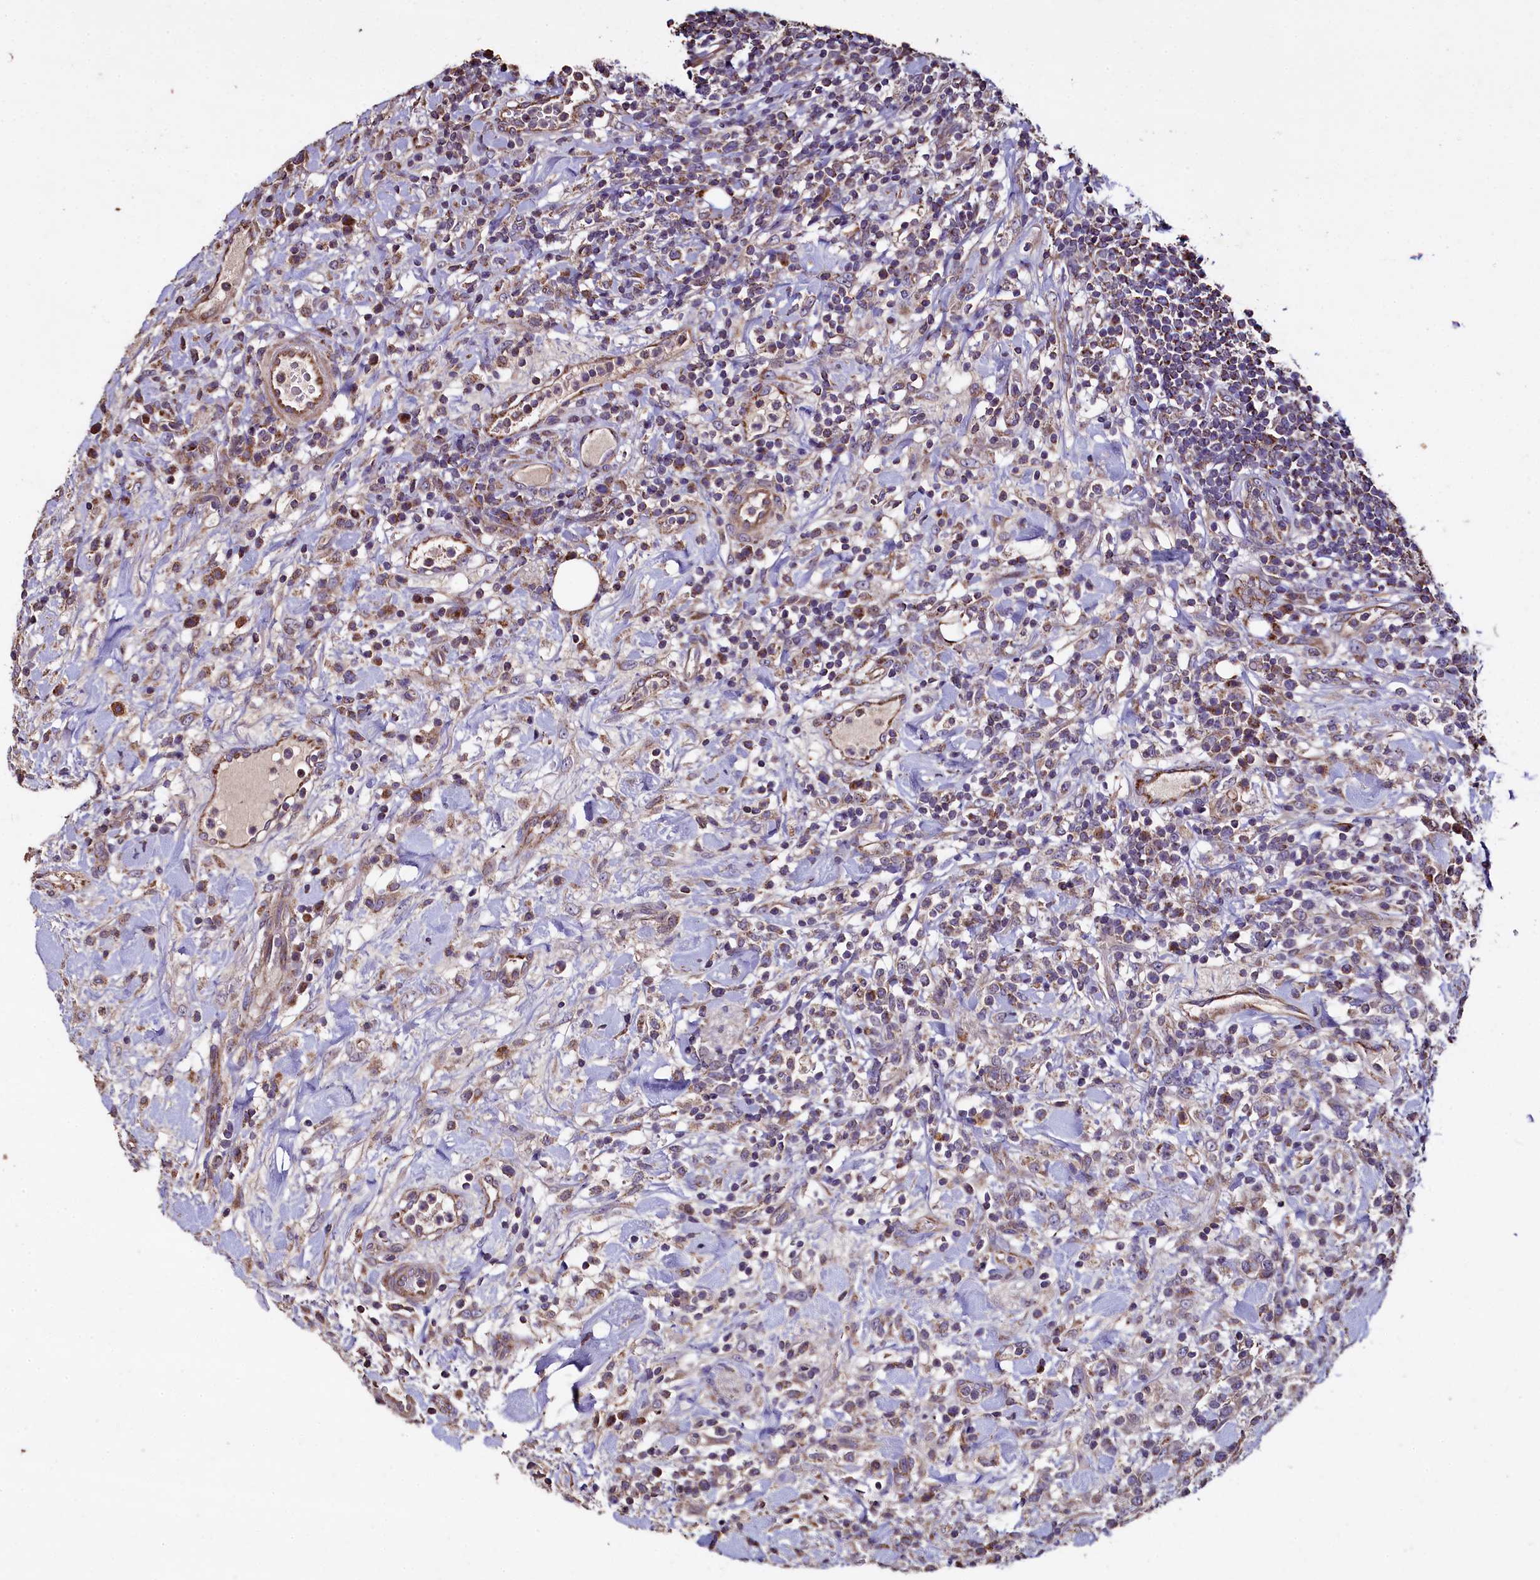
{"staining": {"intensity": "weak", "quantity": "25%-75%", "location": "nuclear"}, "tissue": "lymphoma", "cell_type": "Tumor cells", "image_type": "cancer", "snomed": [{"axis": "morphology", "description": "Malignant lymphoma, non-Hodgkin's type, High grade"}, {"axis": "topography", "description": "Colon"}], "caption": "Protein staining reveals weak nuclear staining in about 25%-75% of tumor cells in lymphoma. The staining was performed using DAB (3,3'-diaminobenzidine), with brown indicating positive protein expression. Nuclei are stained blue with hematoxylin.", "gene": "COQ9", "patient": {"sex": "female", "age": 53}}